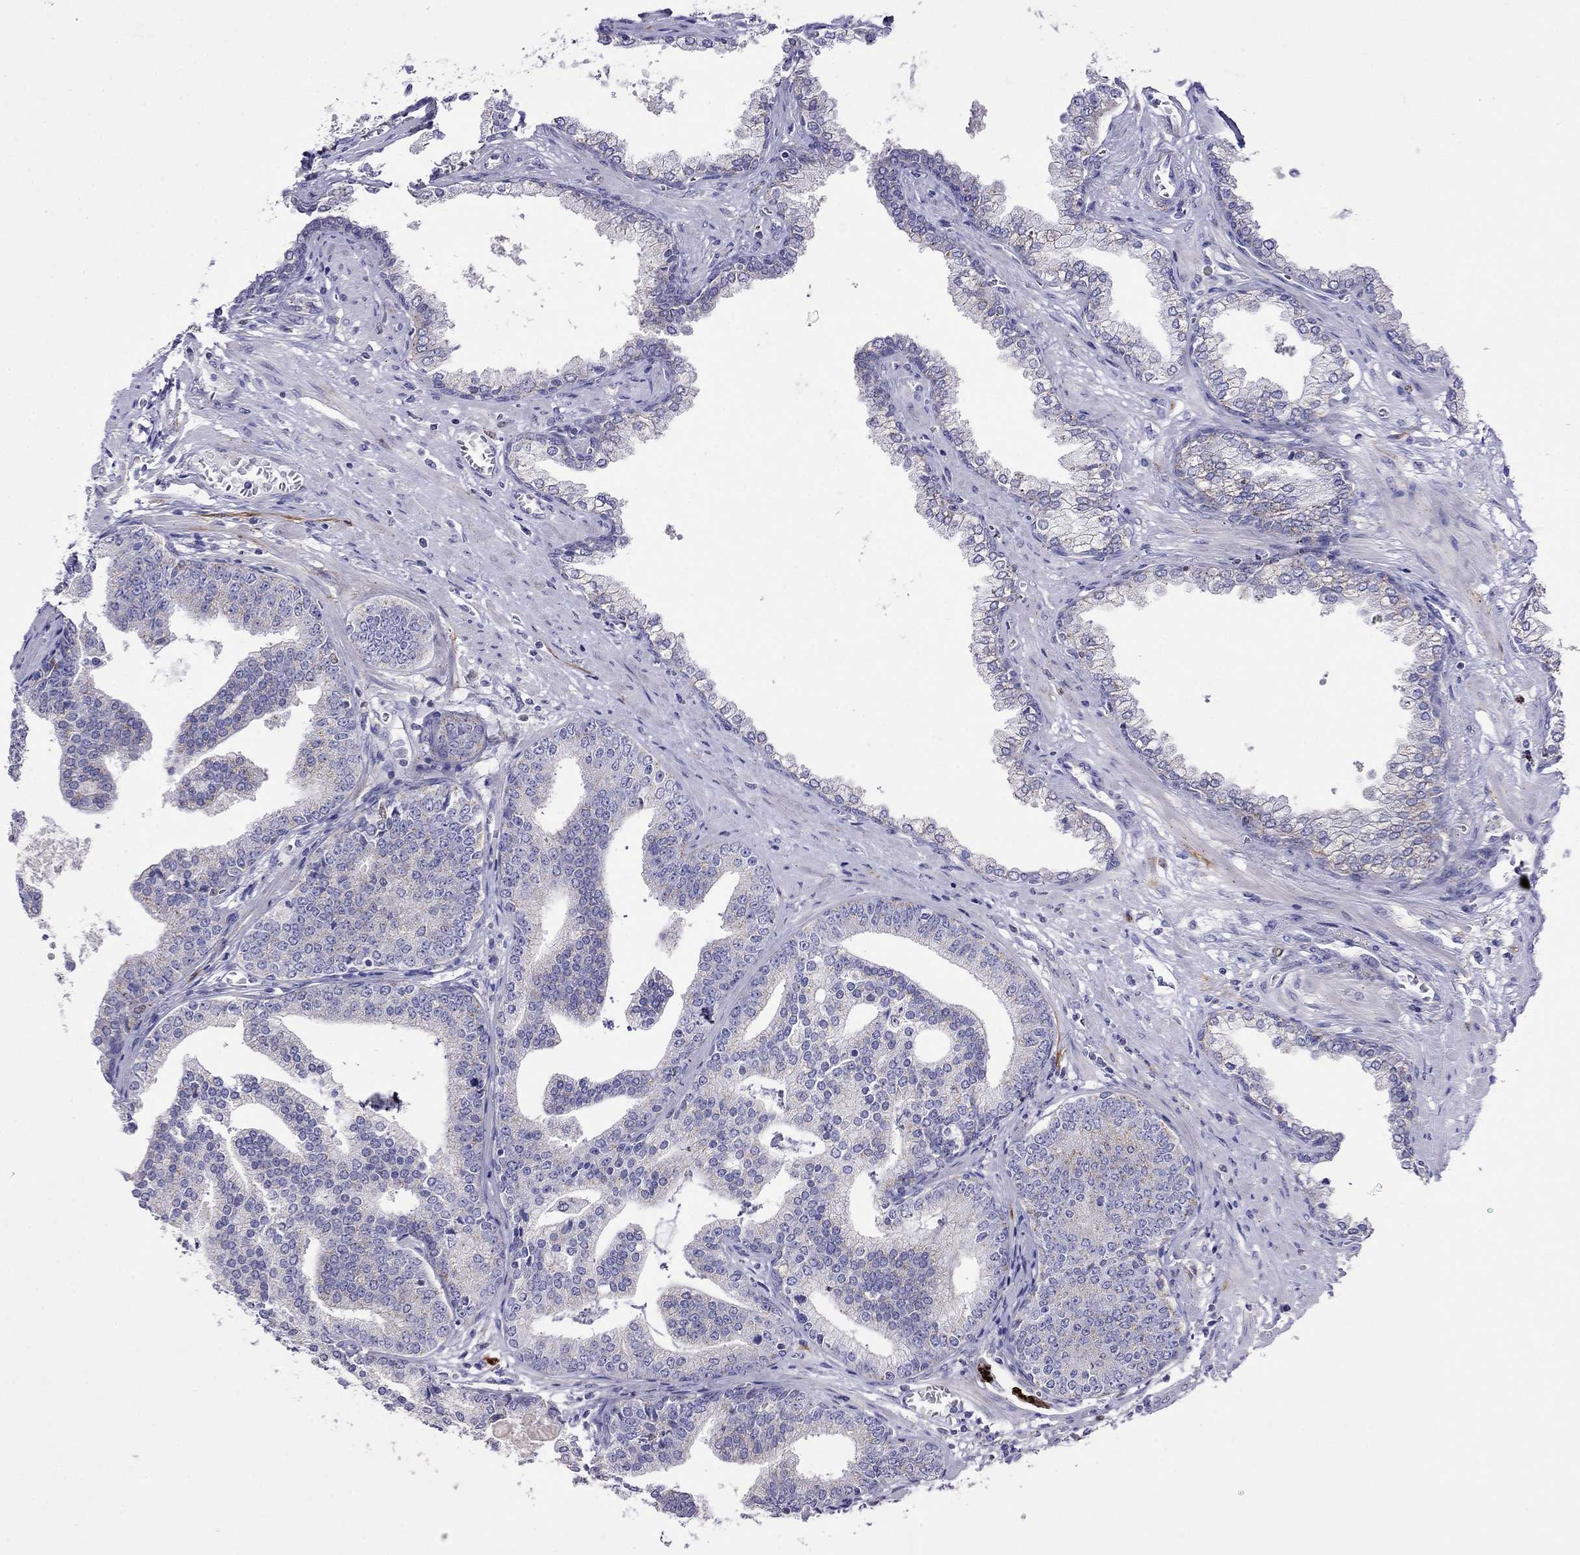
{"staining": {"intensity": "negative", "quantity": "none", "location": "none"}, "tissue": "prostate cancer", "cell_type": "Tumor cells", "image_type": "cancer", "snomed": [{"axis": "morphology", "description": "Adenocarcinoma, NOS"}, {"axis": "topography", "description": "Prostate"}], "caption": "Immunohistochemistry of prostate cancer (adenocarcinoma) shows no expression in tumor cells.", "gene": "MPZ", "patient": {"sex": "male", "age": 64}}